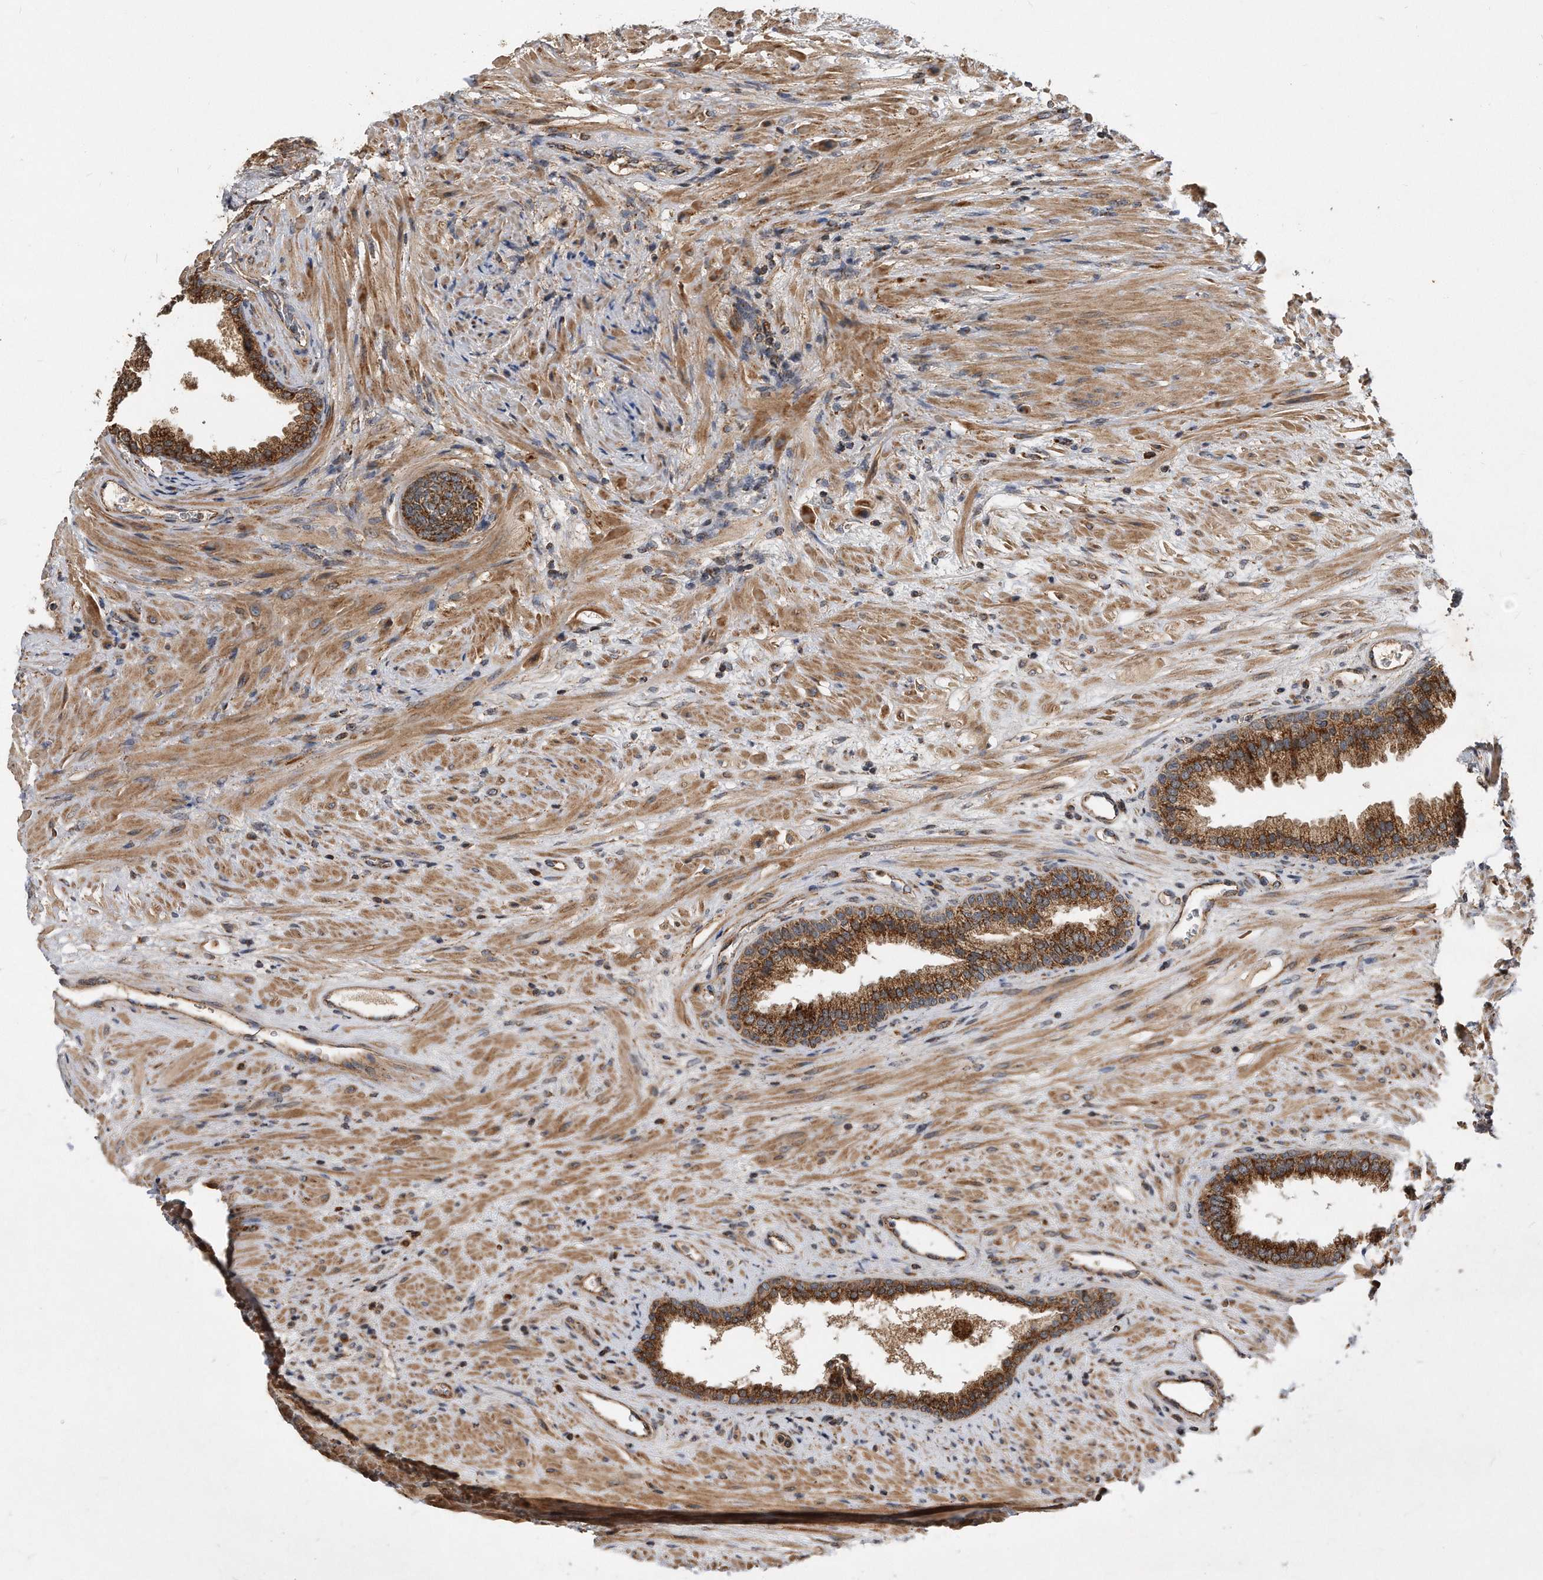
{"staining": {"intensity": "strong", "quantity": ">75%", "location": "cytoplasmic/membranous"}, "tissue": "prostate", "cell_type": "Glandular cells", "image_type": "normal", "snomed": [{"axis": "morphology", "description": "Normal tissue, NOS"}, {"axis": "topography", "description": "Prostate"}], "caption": "A histopathology image of prostate stained for a protein displays strong cytoplasmic/membranous brown staining in glandular cells.", "gene": "PPP5C", "patient": {"sex": "male", "age": 76}}